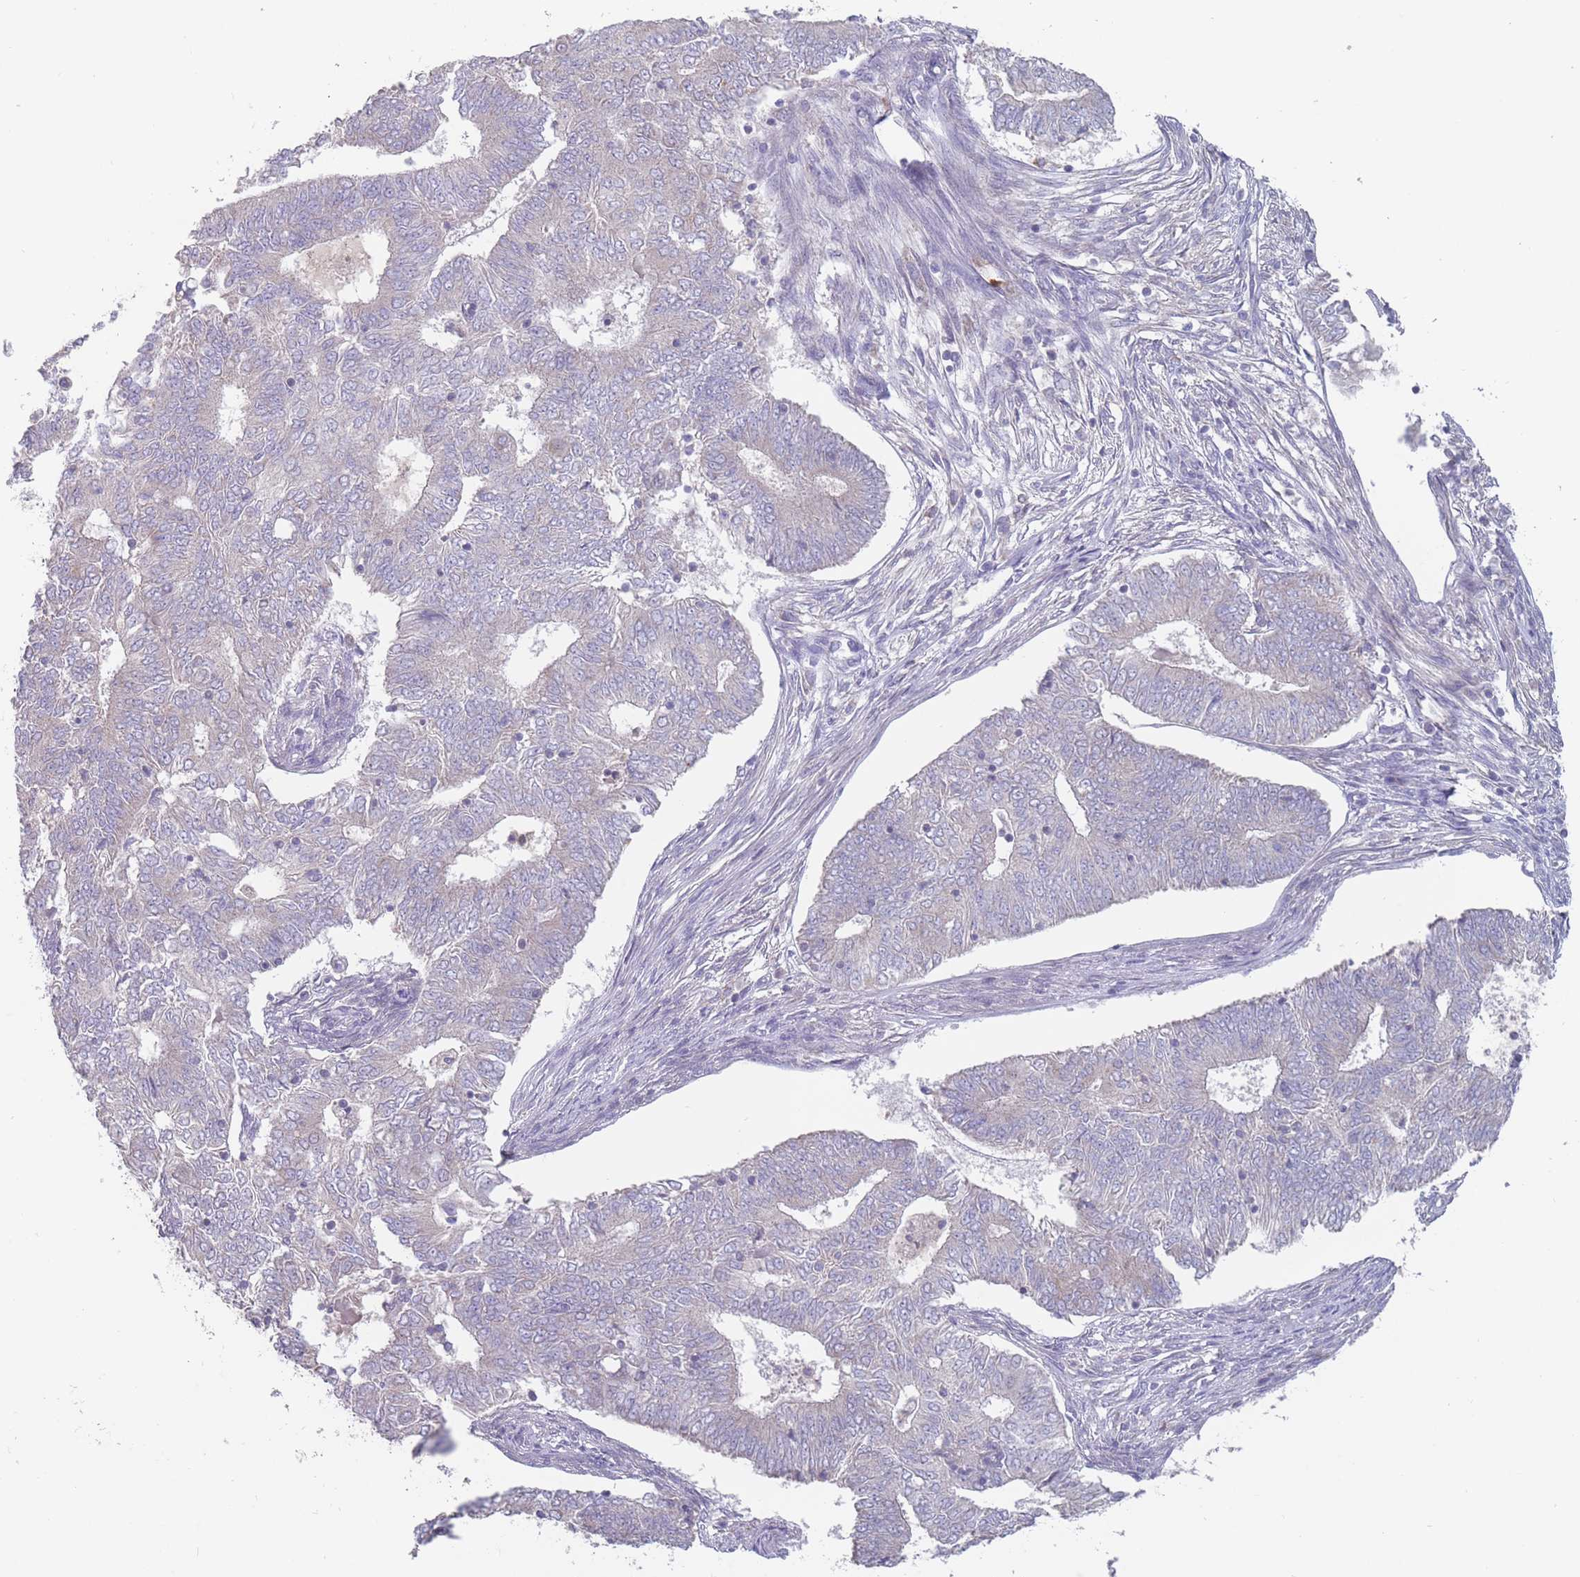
{"staining": {"intensity": "negative", "quantity": "none", "location": "none"}, "tissue": "endometrial cancer", "cell_type": "Tumor cells", "image_type": "cancer", "snomed": [{"axis": "morphology", "description": "Adenocarcinoma, NOS"}, {"axis": "topography", "description": "Endometrium"}], "caption": "The image reveals no significant positivity in tumor cells of endometrial cancer (adenocarcinoma).", "gene": "PEX7", "patient": {"sex": "female", "age": 62}}